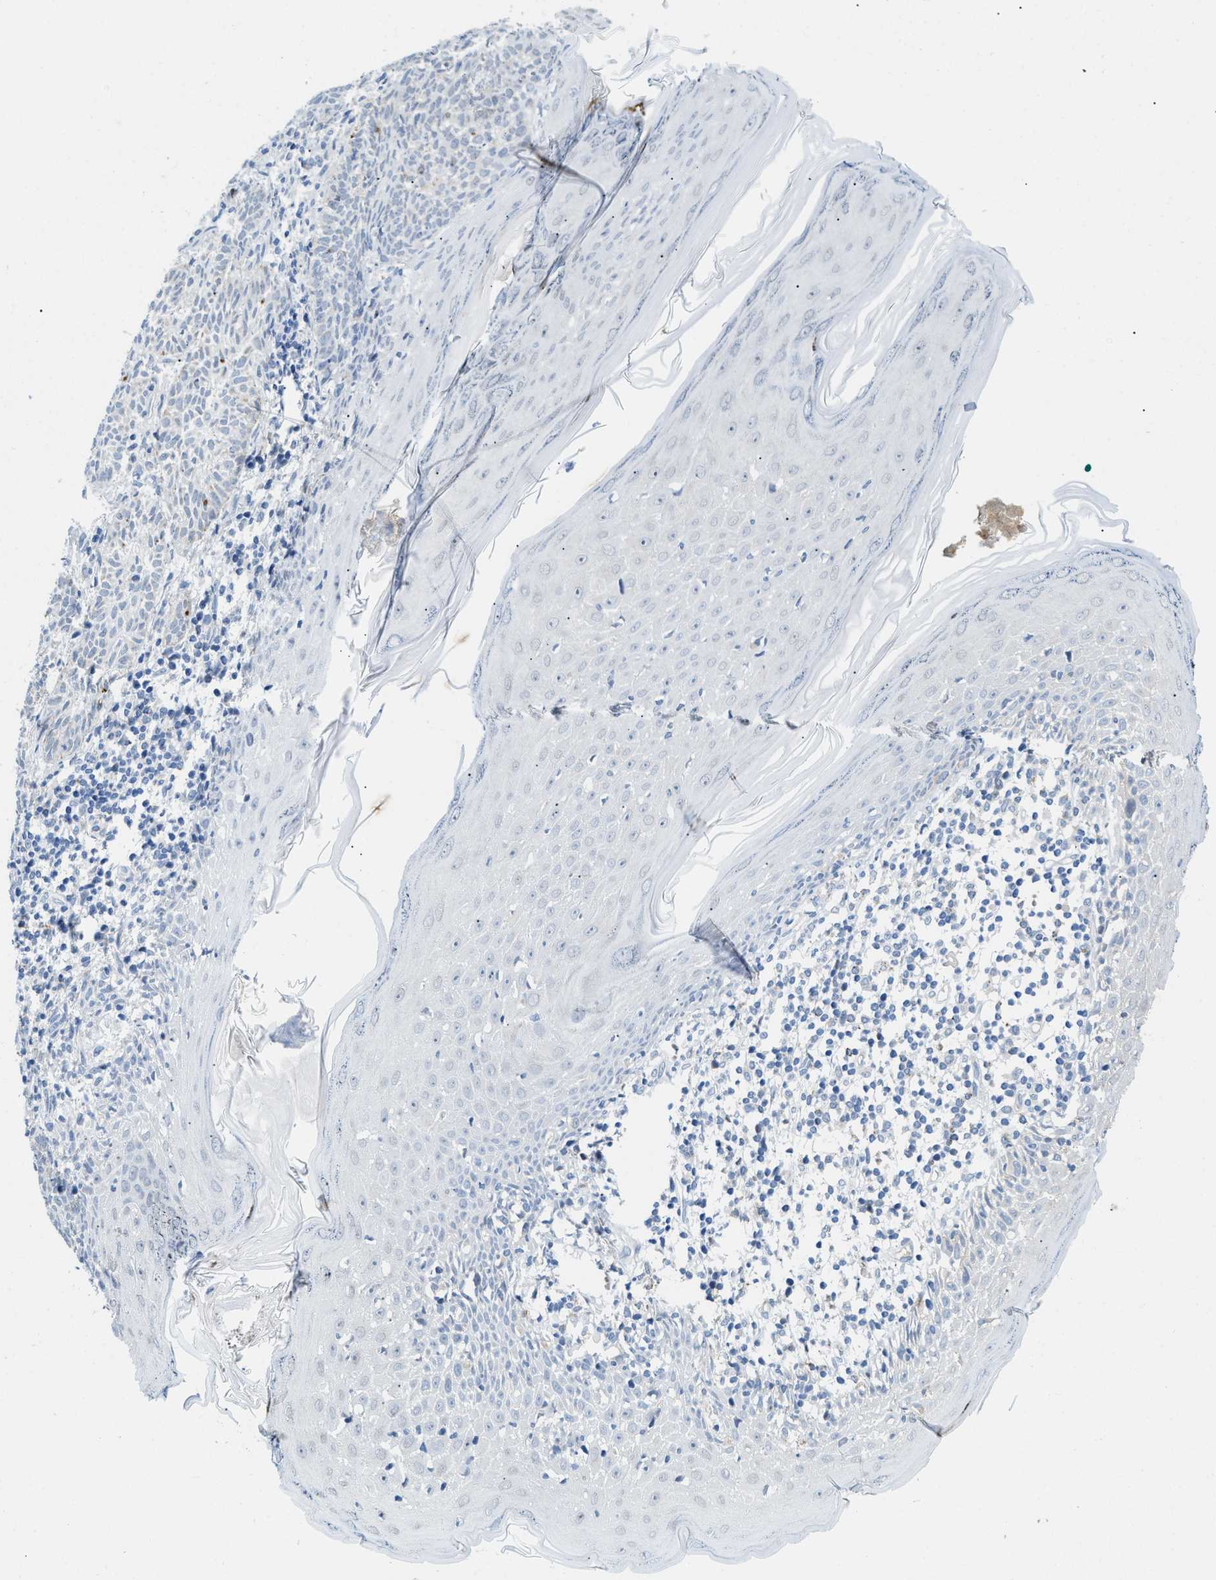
{"staining": {"intensity": "negative", "quantity": "none", "location": "none"}, "tissue": "skin cancer", "cell_type": "Tumor cells", "image_type": "cancer", "snomed": [{"axis": "morphology", "description": "Basal cell carcinoma"}, {"axis": "topography", "description": "Skin"}], "caption": "Photomicrograph shows no protein staining in tumor cells of skin basal cell carcinoma tissue.", "gene": "TSPAN3", "patient": {"sex": "male", "age": 60}}